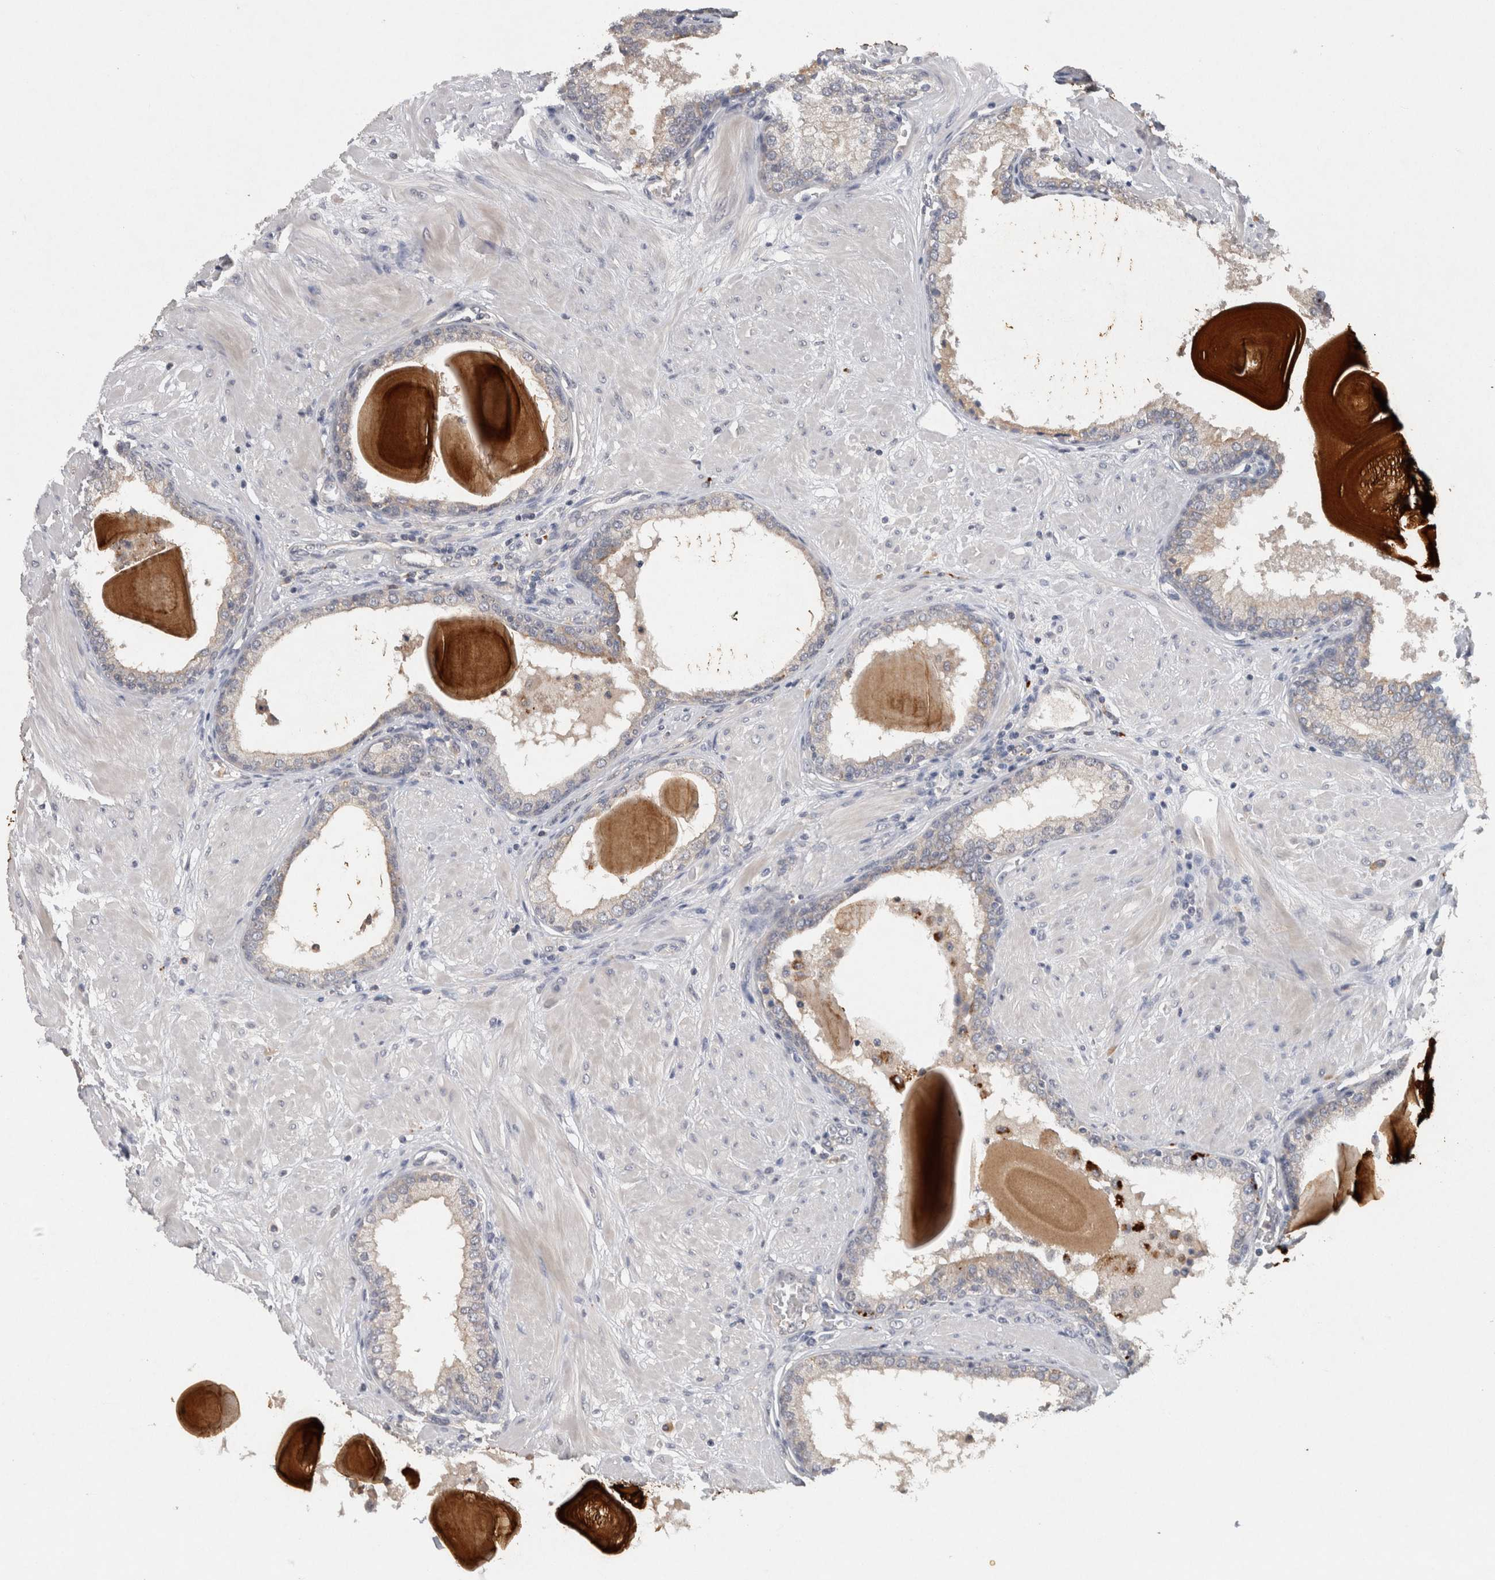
{"staining": {"intensity": "weak", "quantity": "<25%", "location": "cytoplasmic/membranous"}, "tissue": "prostate", "cell_type": "Glandular cells", "image_type": "normal", "snomed": [{"axis": "morphology", "description": "Normal tissue, NOS"}, {"axis": "topography", "description": "Prostate"}], "caption": "Immunohistochemistry image of normal prostate stained for a protein (brown), which demonstrates no expression in glandular cells. (Brightfield microscopy of DAB immunohistochemistry (IHC) at high magnification).", "gene": "HEXD", "patient": {"sex": "male", "age": 51}}